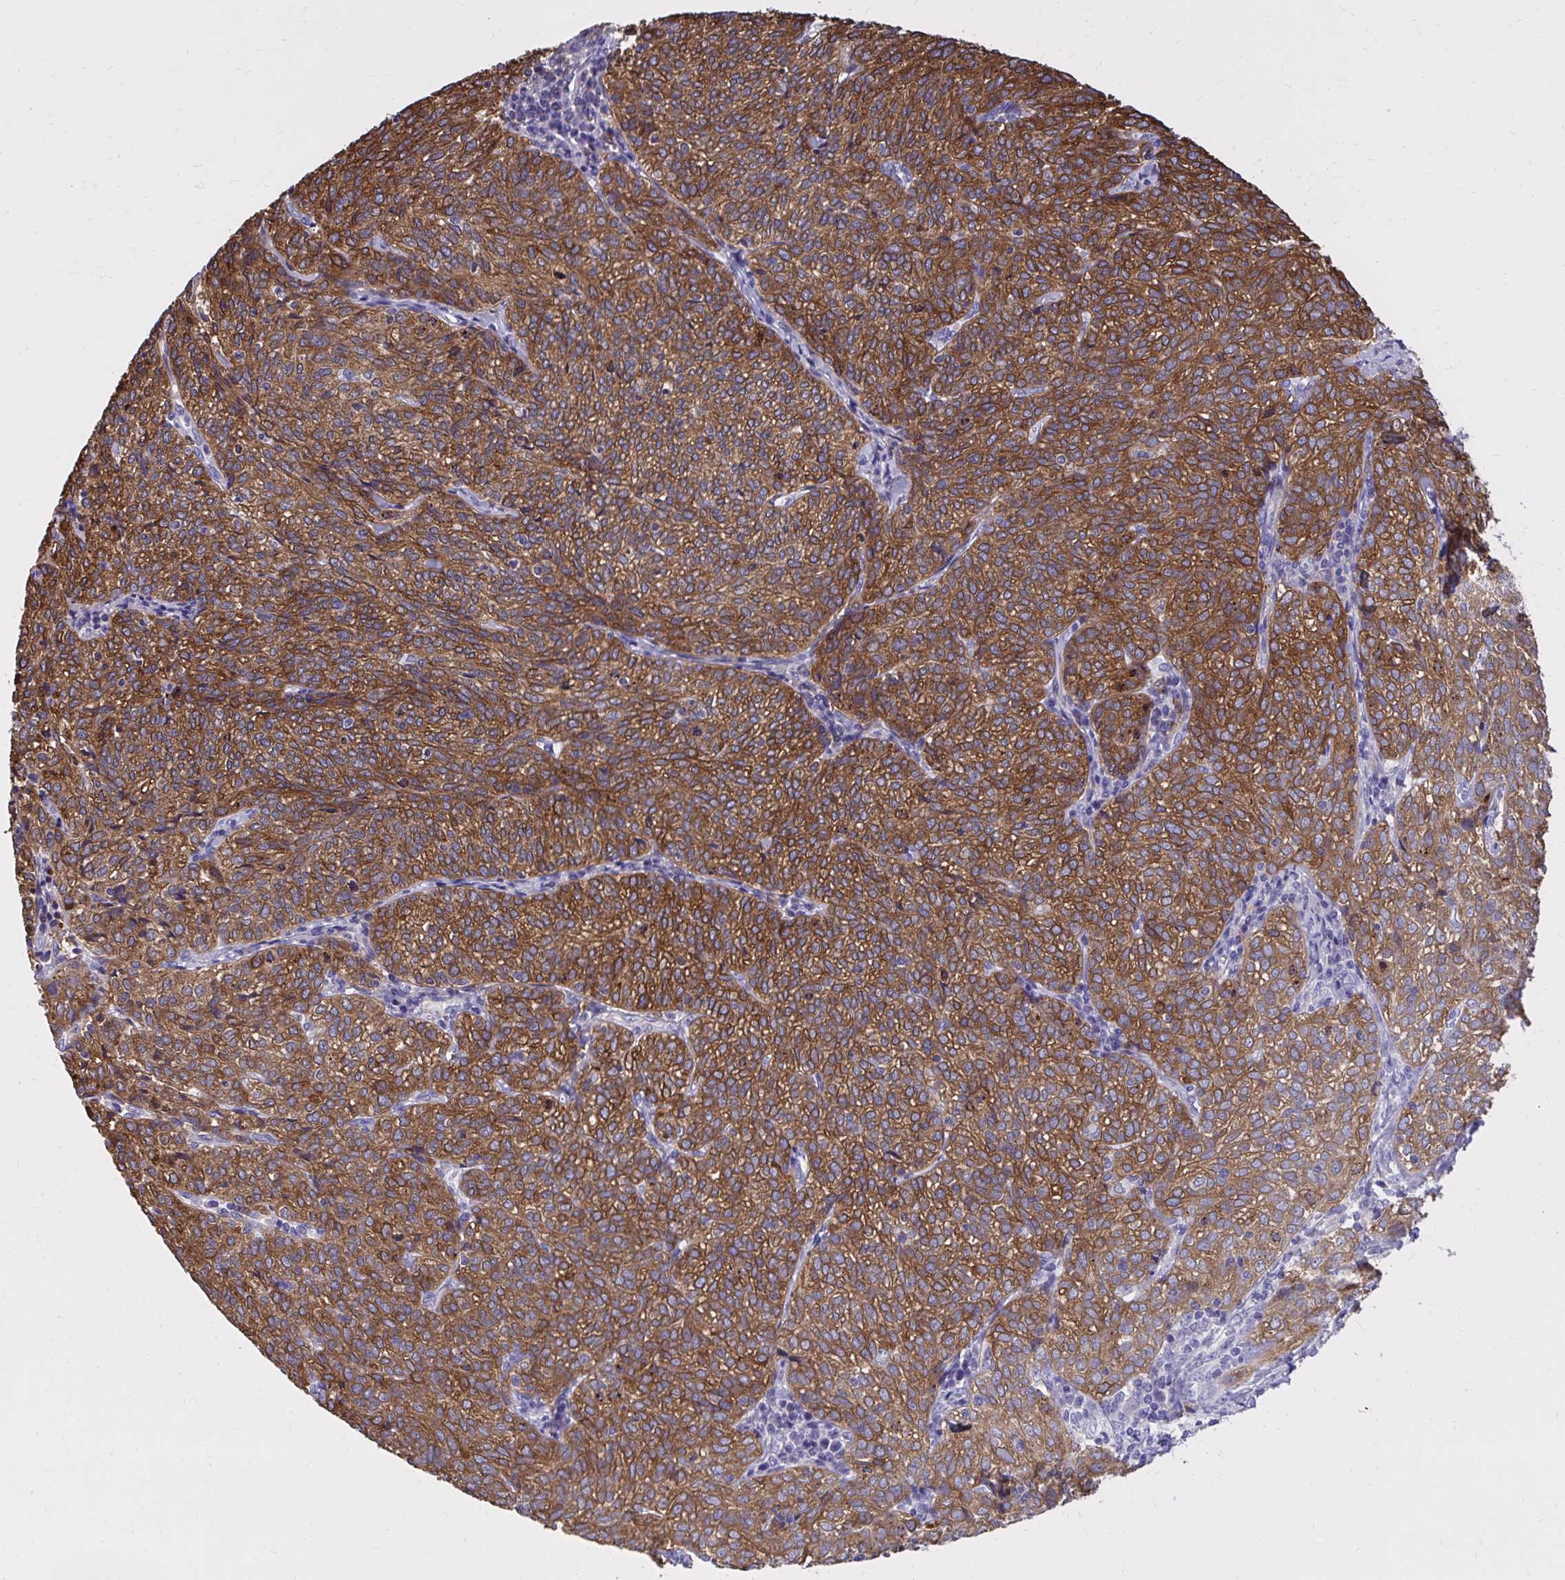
{"staining": {"intensity": "strong", "quantity": ">75%", "location": "cytoplasmic/membranous"}, "tissue": "cervical cancer", "cell_type": "Tumor cells", "image_type": "cancer", "snomed": [{"axis": "morphology", "description": "Normal tissue, NOS"}, {"axis": "morphology", "description": "Squamous cell carcinoma, NOS"}, {"axis": "topography", "description": "Vagina"}, {"axis": "topography", "description": "Cervix"}], "caption": "Squamous cell carcinoma (cervical) tissue displays strong cytoplasmic/membranous positivity in about >75% of tumor cells, visualized by immunohistochemistry.", "gene": "EPB41L1", "patient": {"sex": "female", "age": 45}}